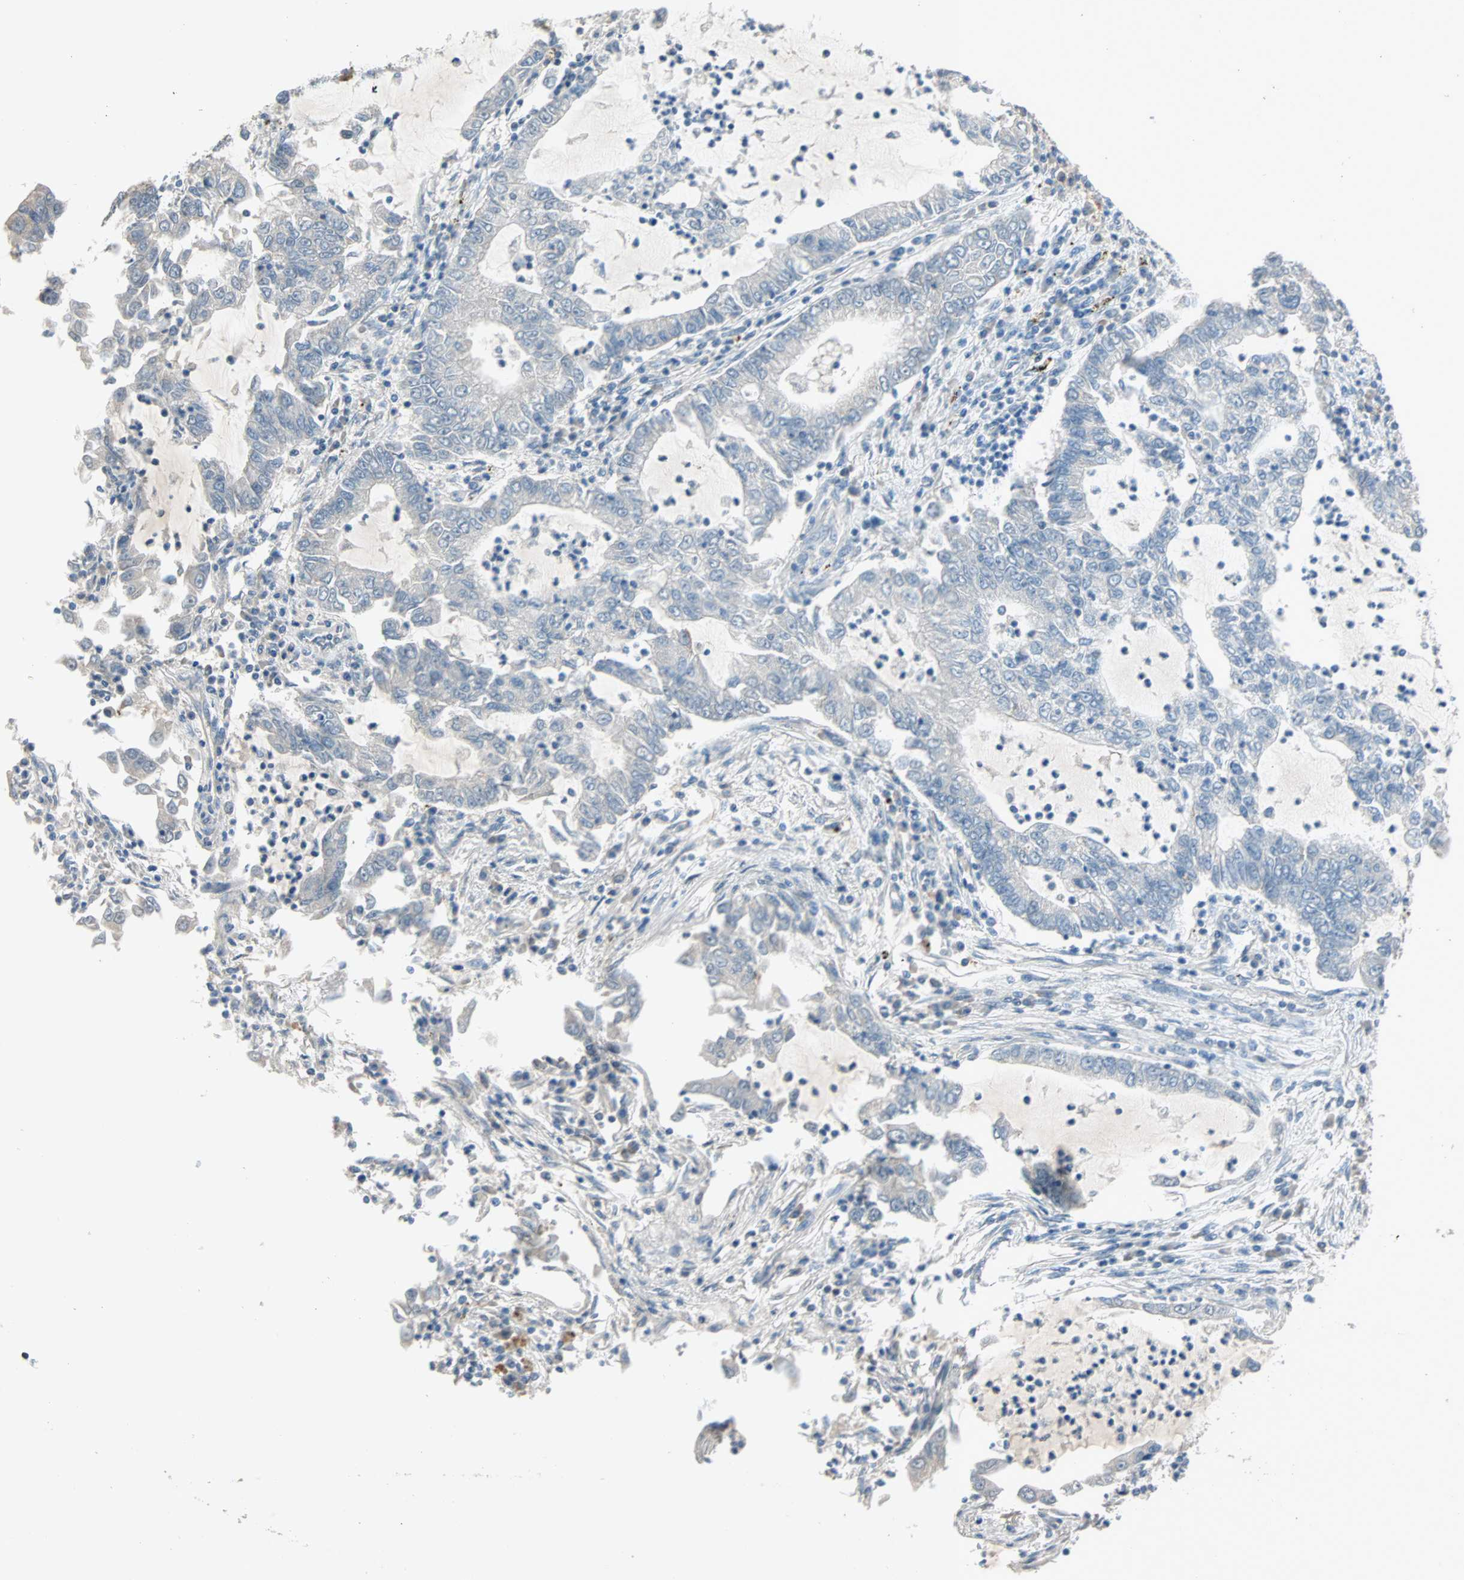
{"staining": {"intensity": "negative", "quantity": "none", "location": "none"}, "tissue": "lung cancer", "cell_type": "Tumor cells", "image_type": "cancer", "snomed": [{"axis": "morphology", "description": "Adenocarcinoma, NOS"}, {"axis": "topography", "description": "Lung"}], "caption": "This photomicrograph is of lung adenocarcinoma stained with immunohistochemistry to label a protein in brown with the nuclei are counter-stained blue. There is no expression in tumor cells.", "gene": "ACVRL1", "patient": {"sex": "female", "age": 51}}